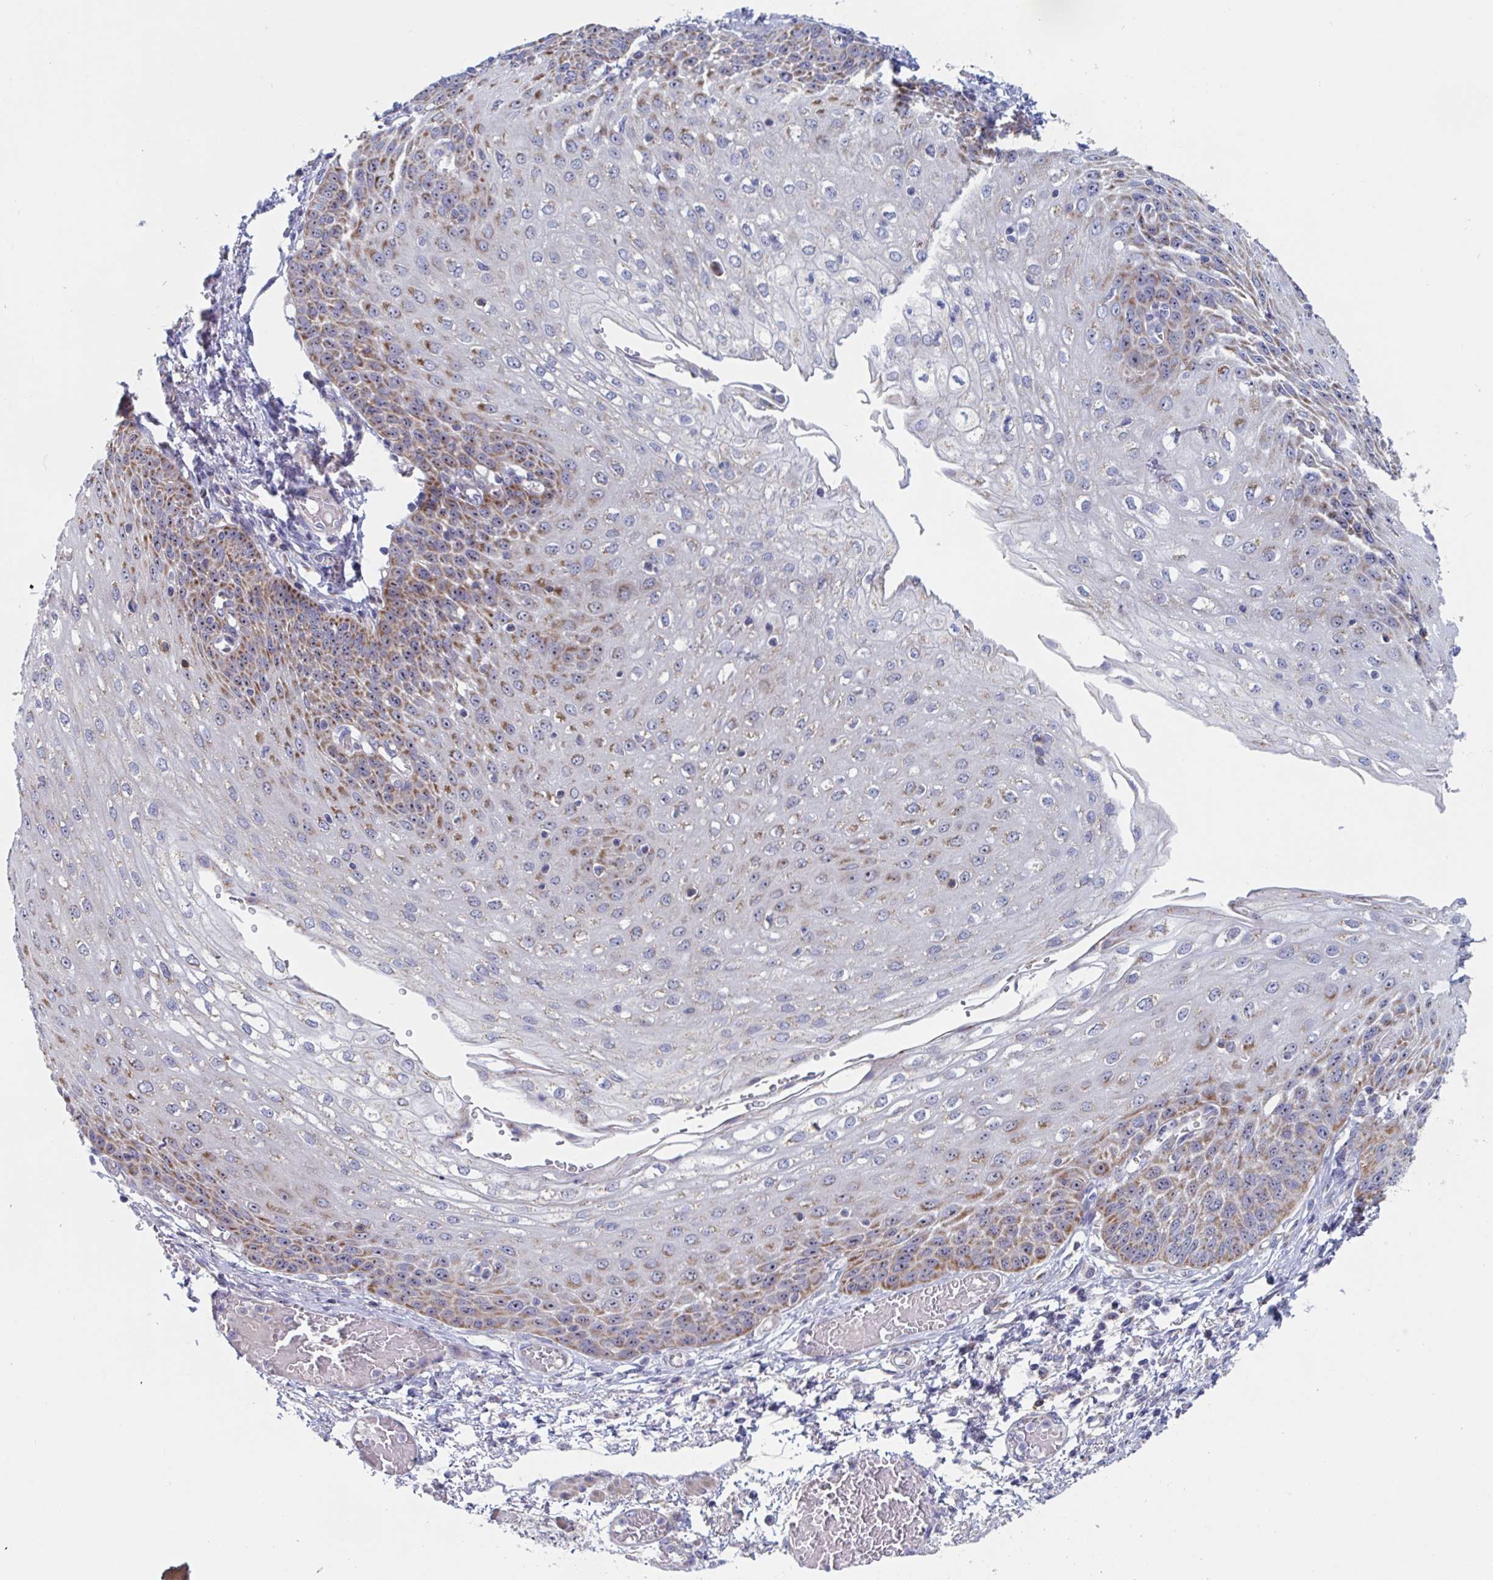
{"staining": {"intensity": "moderate", "quantity": "25%-75%", "location": "cytoplasmic/membranous,nuclear"}, "tissue": "esophagus", "cell_type": "Squamous epithelial cells", "image_type": "normal", "snomed": [{"axis": "morphology", "description": "Normal tissue, NOS"}, {"axis": "morphology", "description": "Adenocarcinoma, NOS"}, {"axis": "topography", "description": "Esophagus"}], "caption": "Squamous epithelial cells display medium levels of moderate cytoplasmic/membranous,nuclear staining in about 25%-75% of cells in unremarkable esophagus. (Stains: DAB (3,3'-diaminobenzidine) in brown, nuclei in blue, Microscopy: brightfield microscopy at high magnification).", "gene": "MRPL53", "patient": {"sex": "male", "age": 81}}